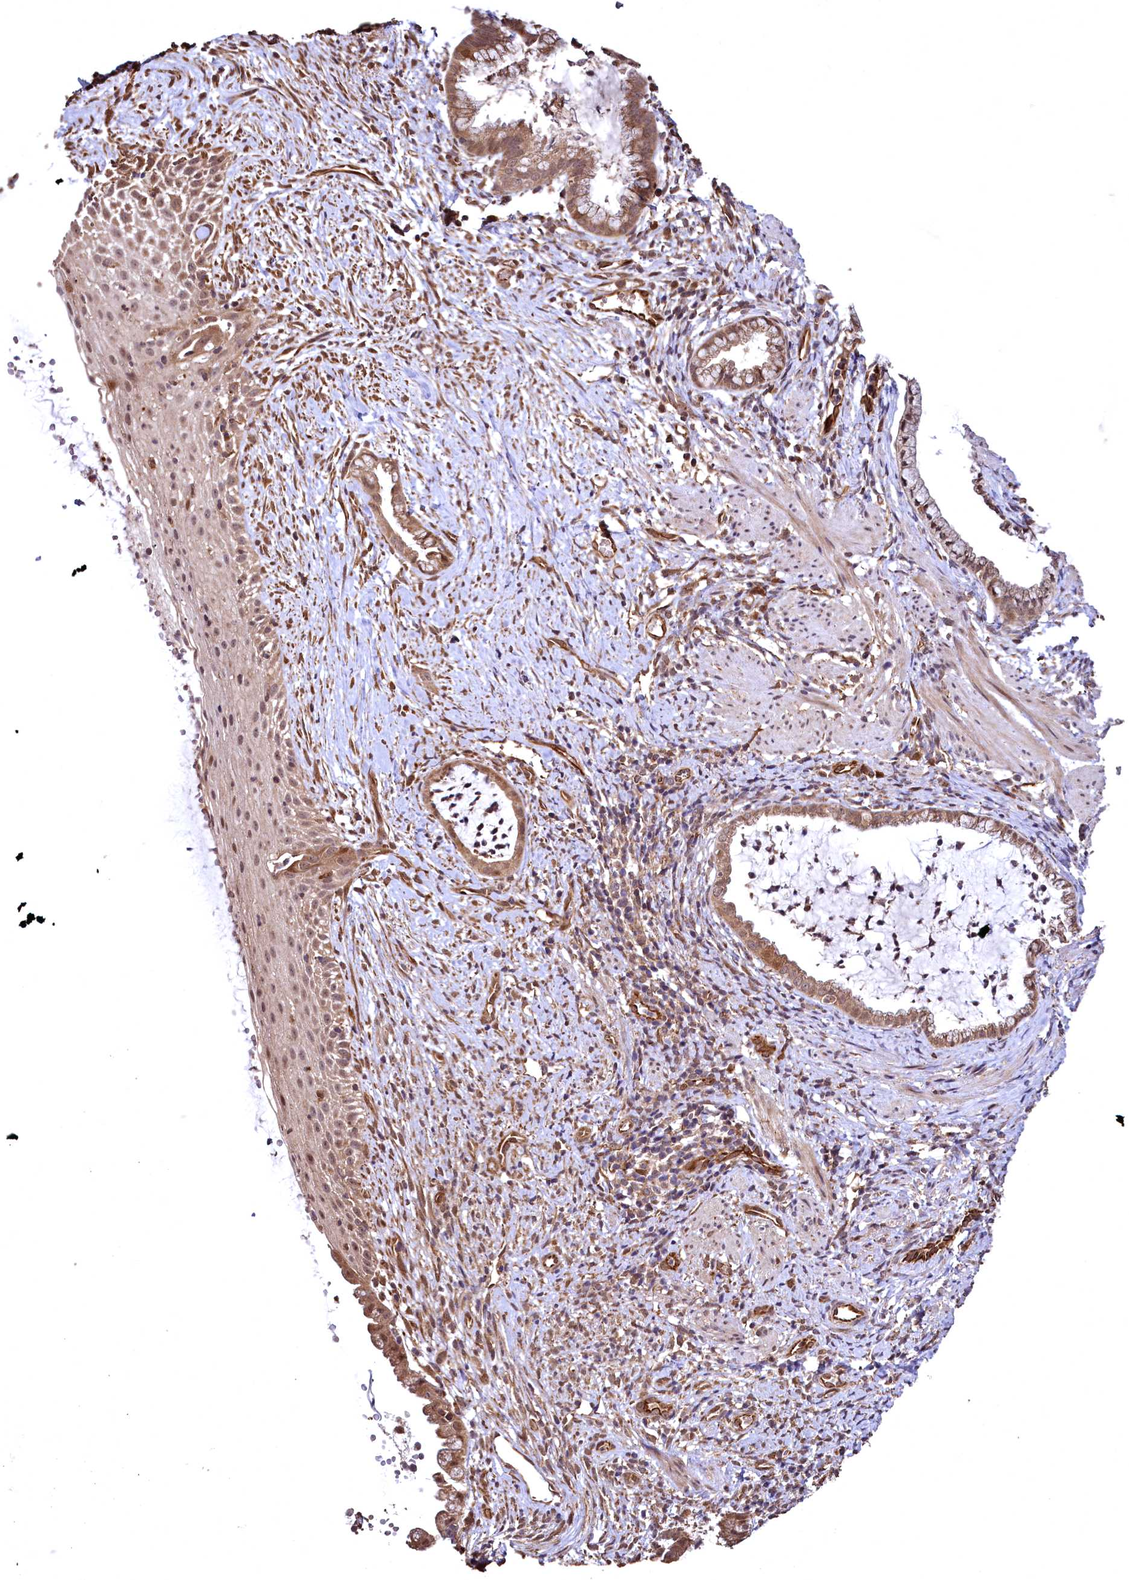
{"staining": {"intensity": "moderate", "quantity": ">75%", "location": "cytoplasmic/membranous,nuclear"}, "tissue": "cervix", "cell_type": "Glandular cells", "image_type": "normal", "snomed": [{"axis": "morphology", "description": "Normal tissue, NOS"}, {"axis": "topography", "description": "Cervix"}], "caption": "Immunohistochemical staining of unremarkable cervix displays moderate cytoplasmic/membranous,nuclear protein staining in approximately >75% of glandular cells. The protein is shown in brown color, while the nuclei are stained blue.", "gene": "TBCEL", "patient": {"sex": "female", "age": 36}}